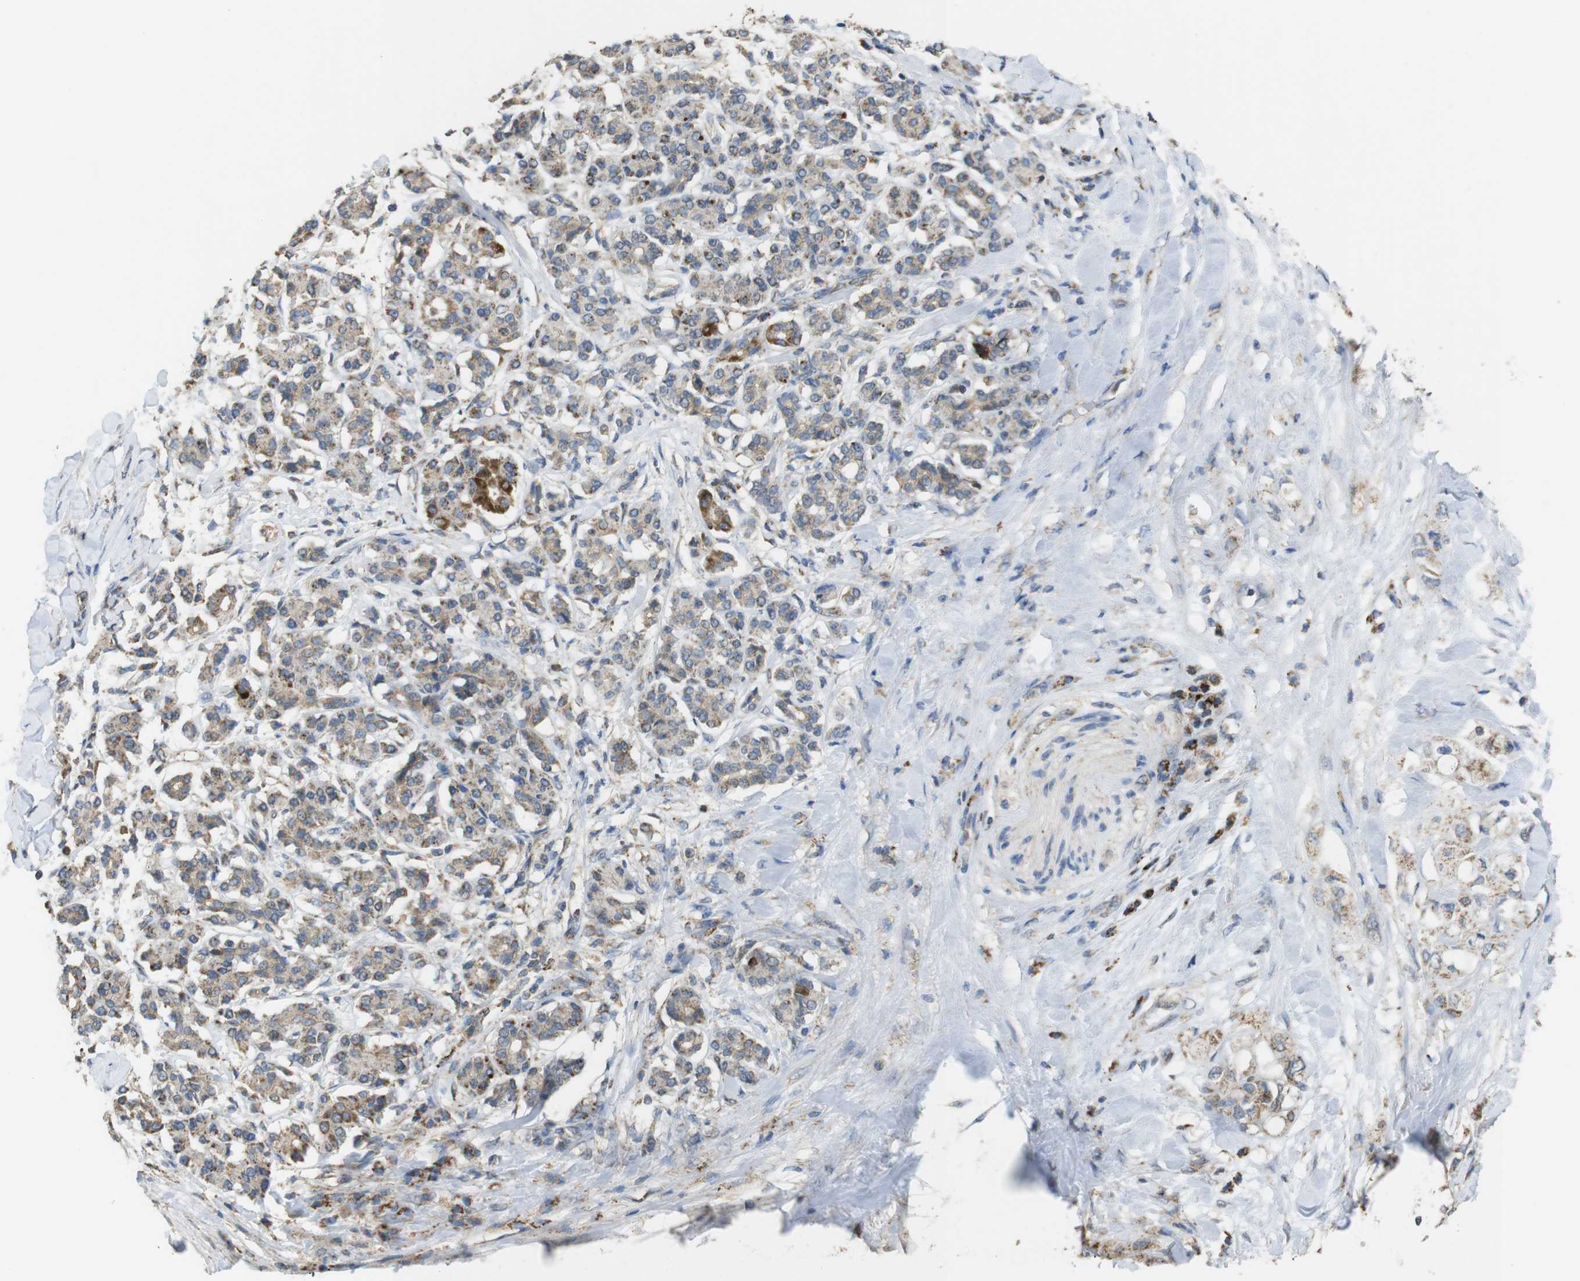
{"staining": {"intensity": "moderate", "quantity": "25%-75%", "location": "cytoplasmic/membranous"}, "tissue": "pancreatic cancer", "cell_type": "Tumor cells", "image_type": "cancer", "snomed": [{"axis": "morphology", "description": "Adenocarcinoma, NOS"}, {"axis": "topography", "description": "Pancreas"}], "caption": "DAB (3,3'-diaminobenzidine) immunohistochemical staining of pancreatic adenocarcinoma exhibits moderate cytoplasmic/membranous protein staining in about 25%-75% of tumor cells.", "gene": "CALHM2", "patient": {"sex": "female", "age": 56}}